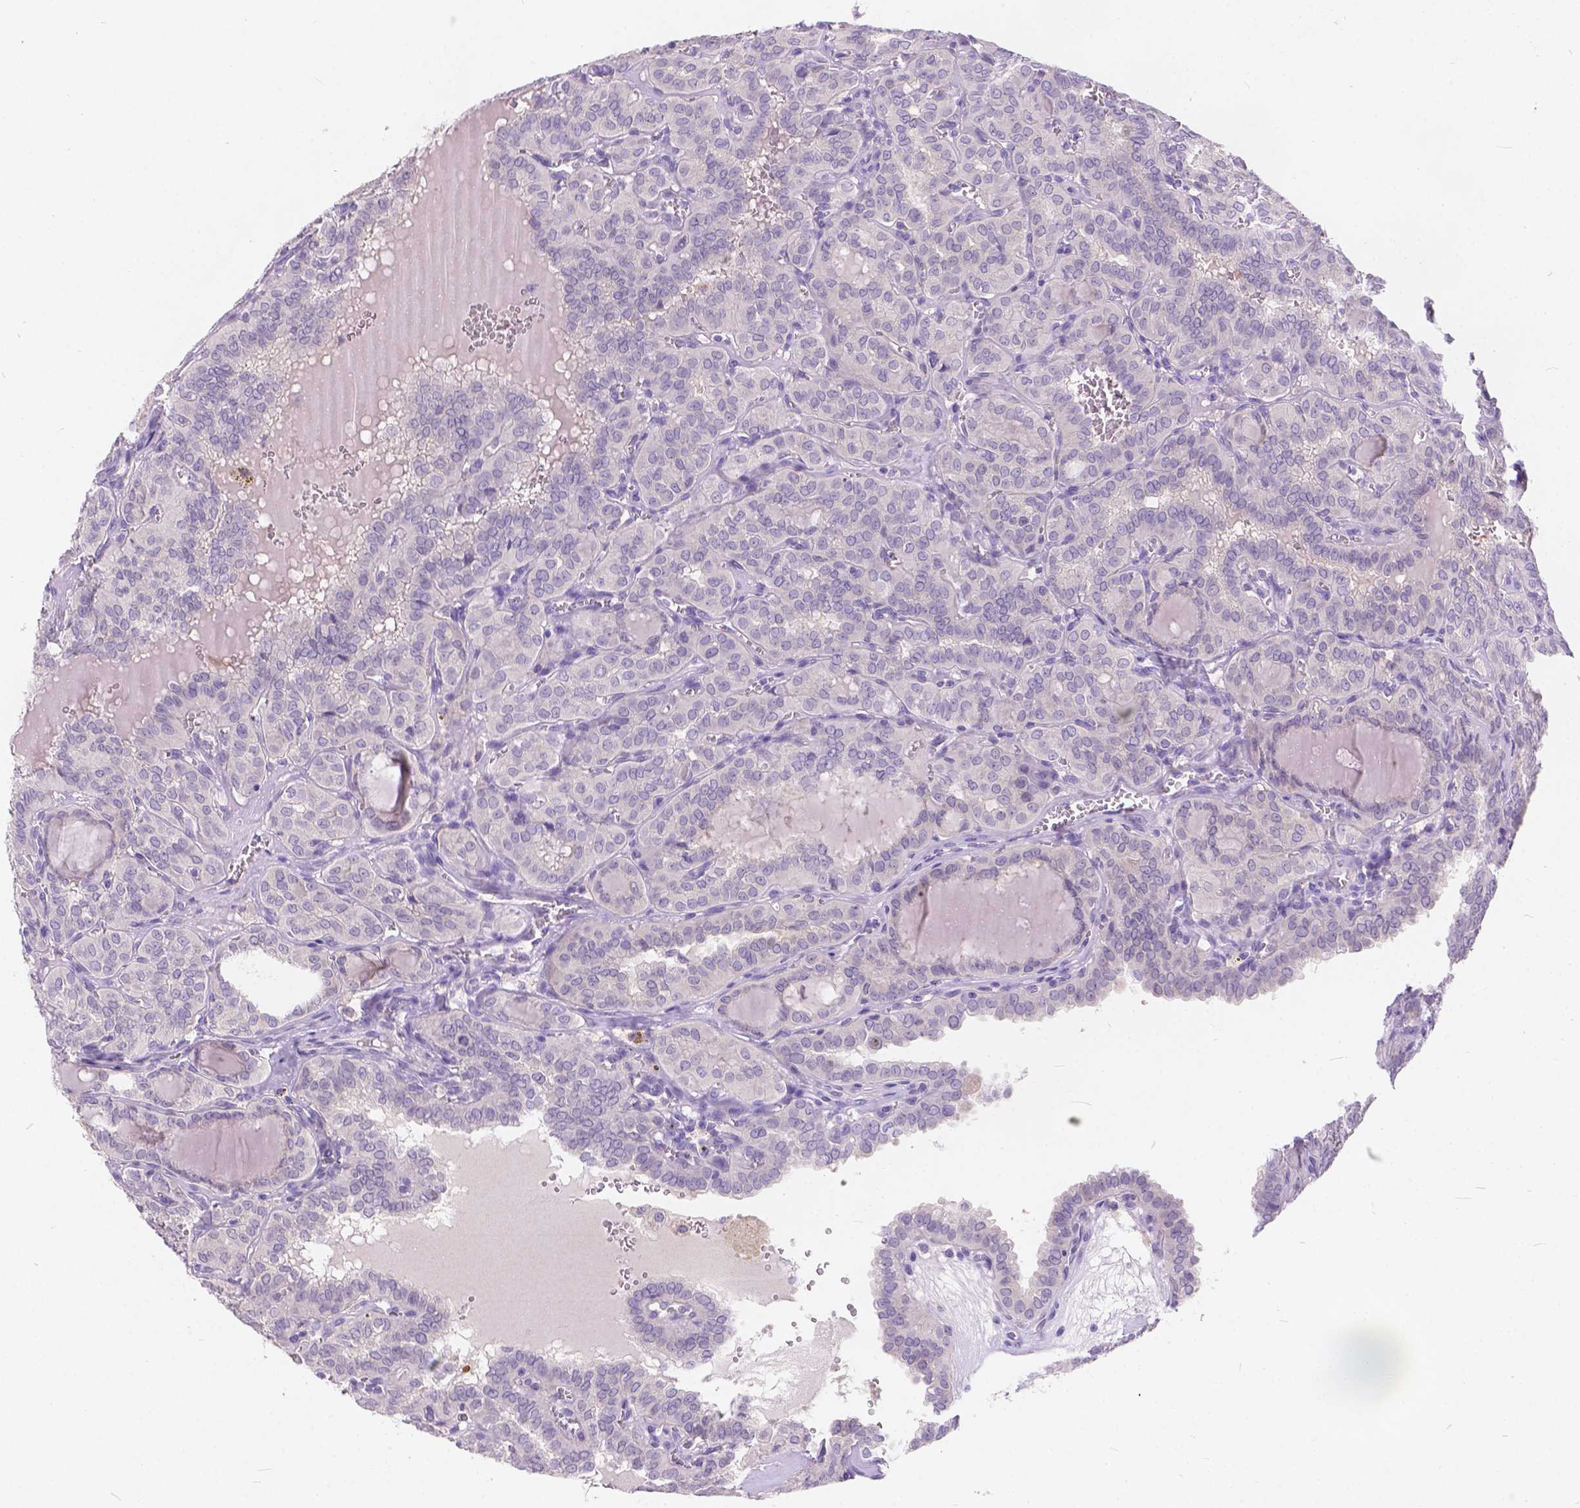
{"staining": {"intensity": "negative", "quantity": "none", "location": "none"}, "tissue": "thyroid cancer", "cell_type": "Tumor cells", "image_type": "cancer", "snomed": [{"axis": "morphology", "description": "Papillary adenocarcinoma, NOS"}, {"axis": "topography", "description": "Thyroid gland"}], "caption": "Tumor cells show no significant protein expression in thyroid papillary adenocarcinoma.", "gene": "PEX11G", "patient": {"sex": "female", "age": 41}}